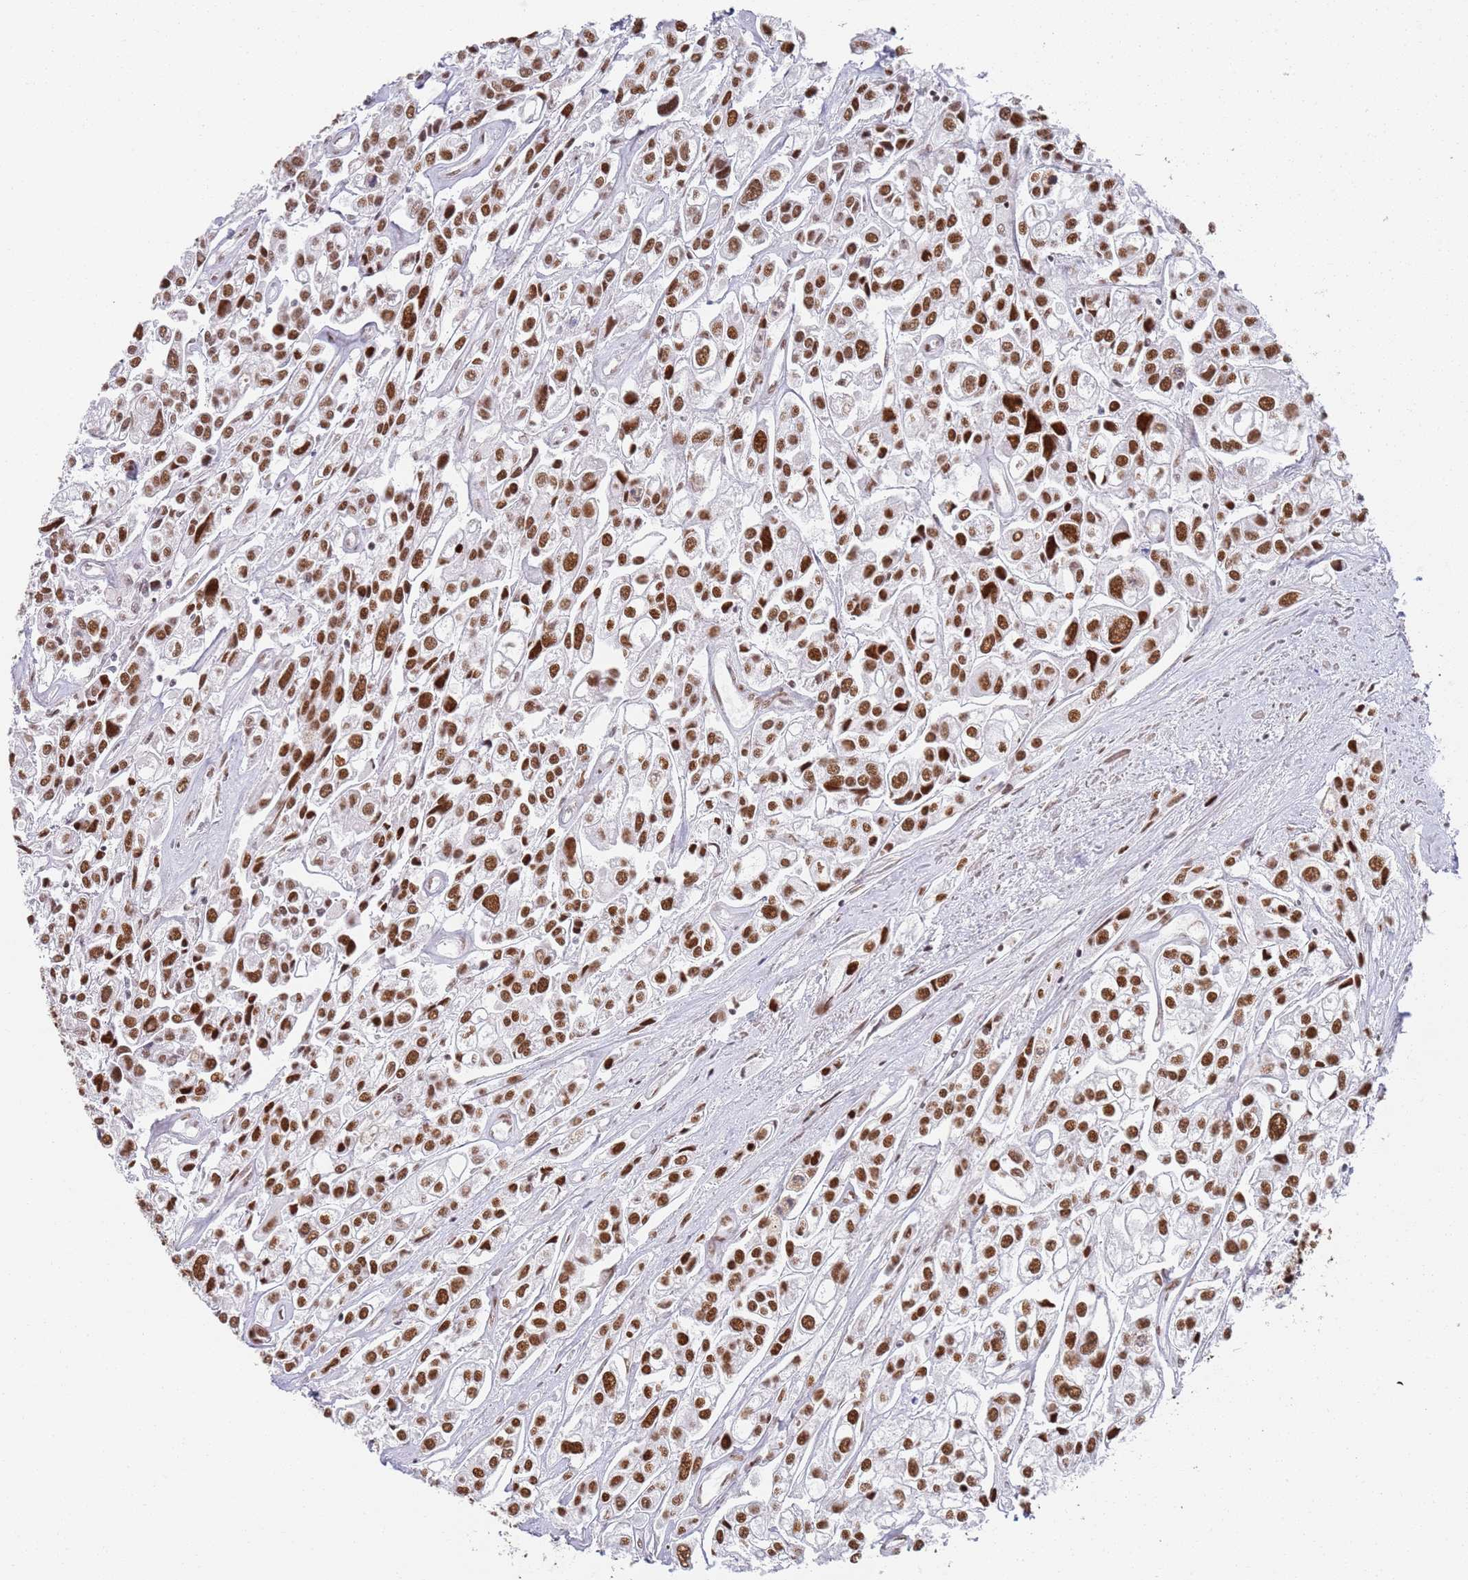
{"staining": {"intensity": "moderate", "quantity": ">75%", "location": "nuclear"}, "tissue": "urothelial cancer", "cell_type": "Tumor cells", "image_type": "cancer", "snomed": [{"axis": "morphology", "description": "Urothelial carcinoma, High grade"}, {"axis": "topography", "description": "Urinary bladder"}], "caption": "Brown immunohistochemical staining in urothelial cancer shows moderate nuclear staining in about >75% of tumor cells.", "gene": "AKAP8L", "patient": {"sex": "male", "age": 67}}